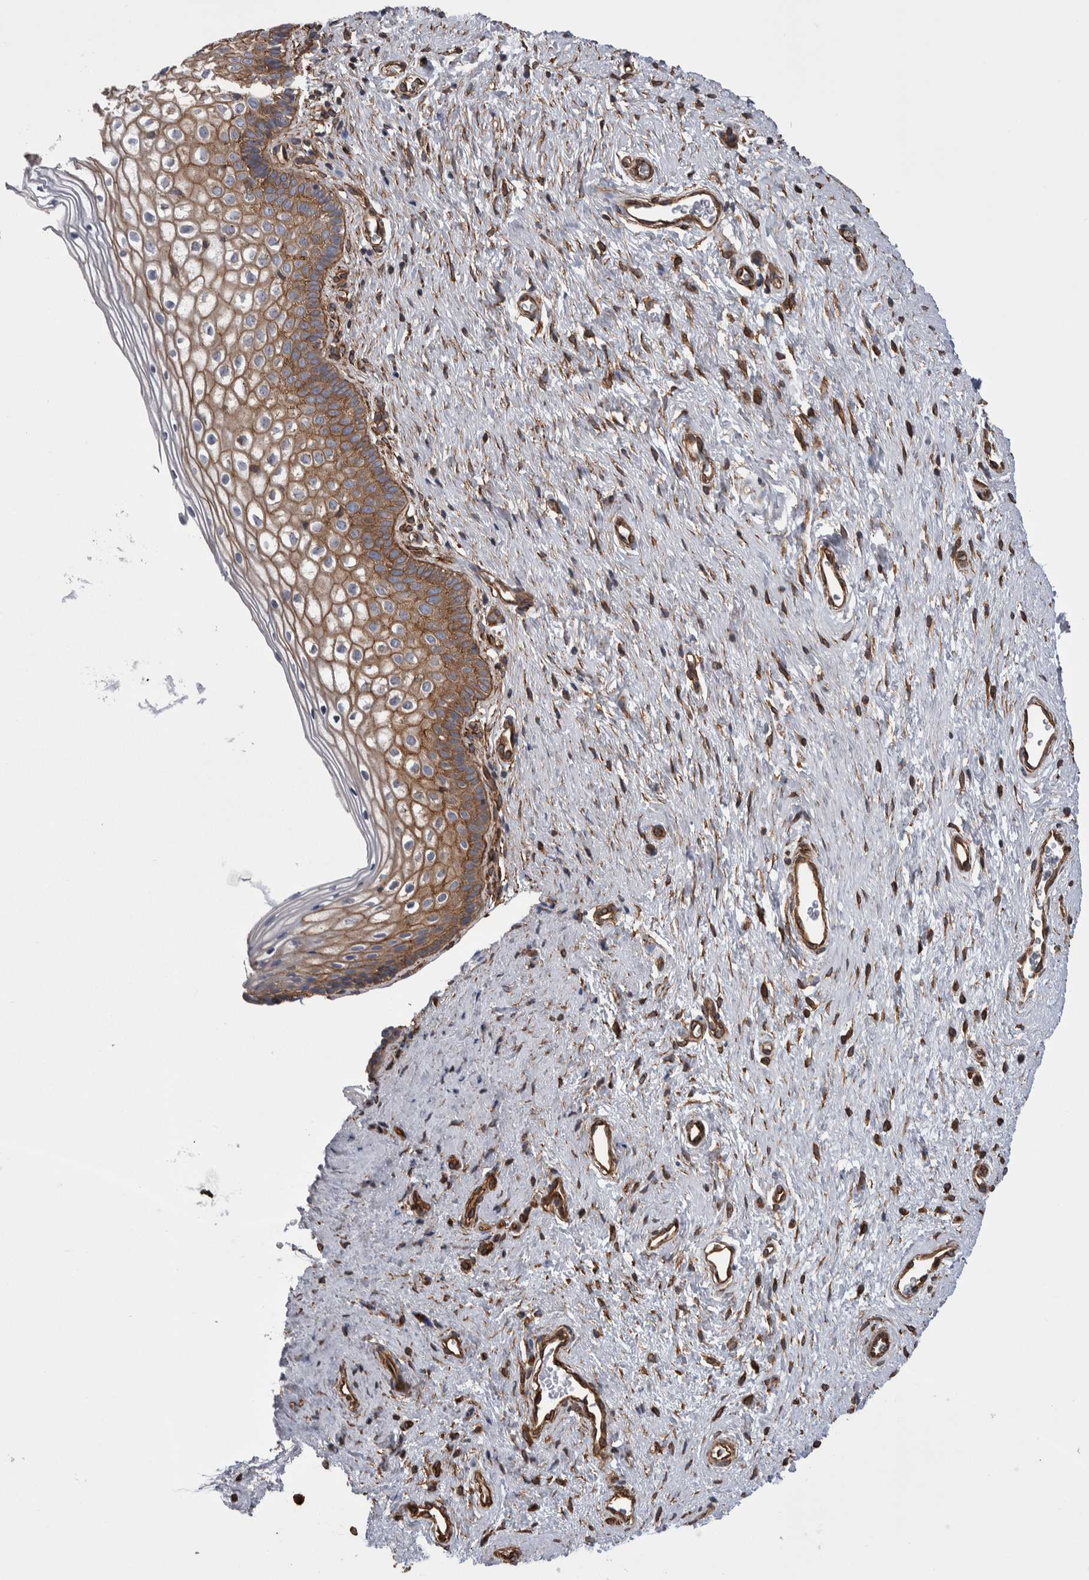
{"staining": {"intensity": "moderate", "quantity": ">75%", "location": "cytoplasmic/membranous"}, "tissue": "cervix", "cell_type": "Glandular cells", "image_type": "normal", "snomed": [{"axis": "morphology", "description": "Normal tissue, NOS"}, {"axis": "topography", "description": "Cervix"}], "caption": "Approximately >75% of glandular cells in normal human cervix demonstrate moderate cytoplasmic/membranous protein positivity as visualized by brown immunohistochemical staining.", "gene": "KIF12", "patient": {"sex": "female", "age": 27}}